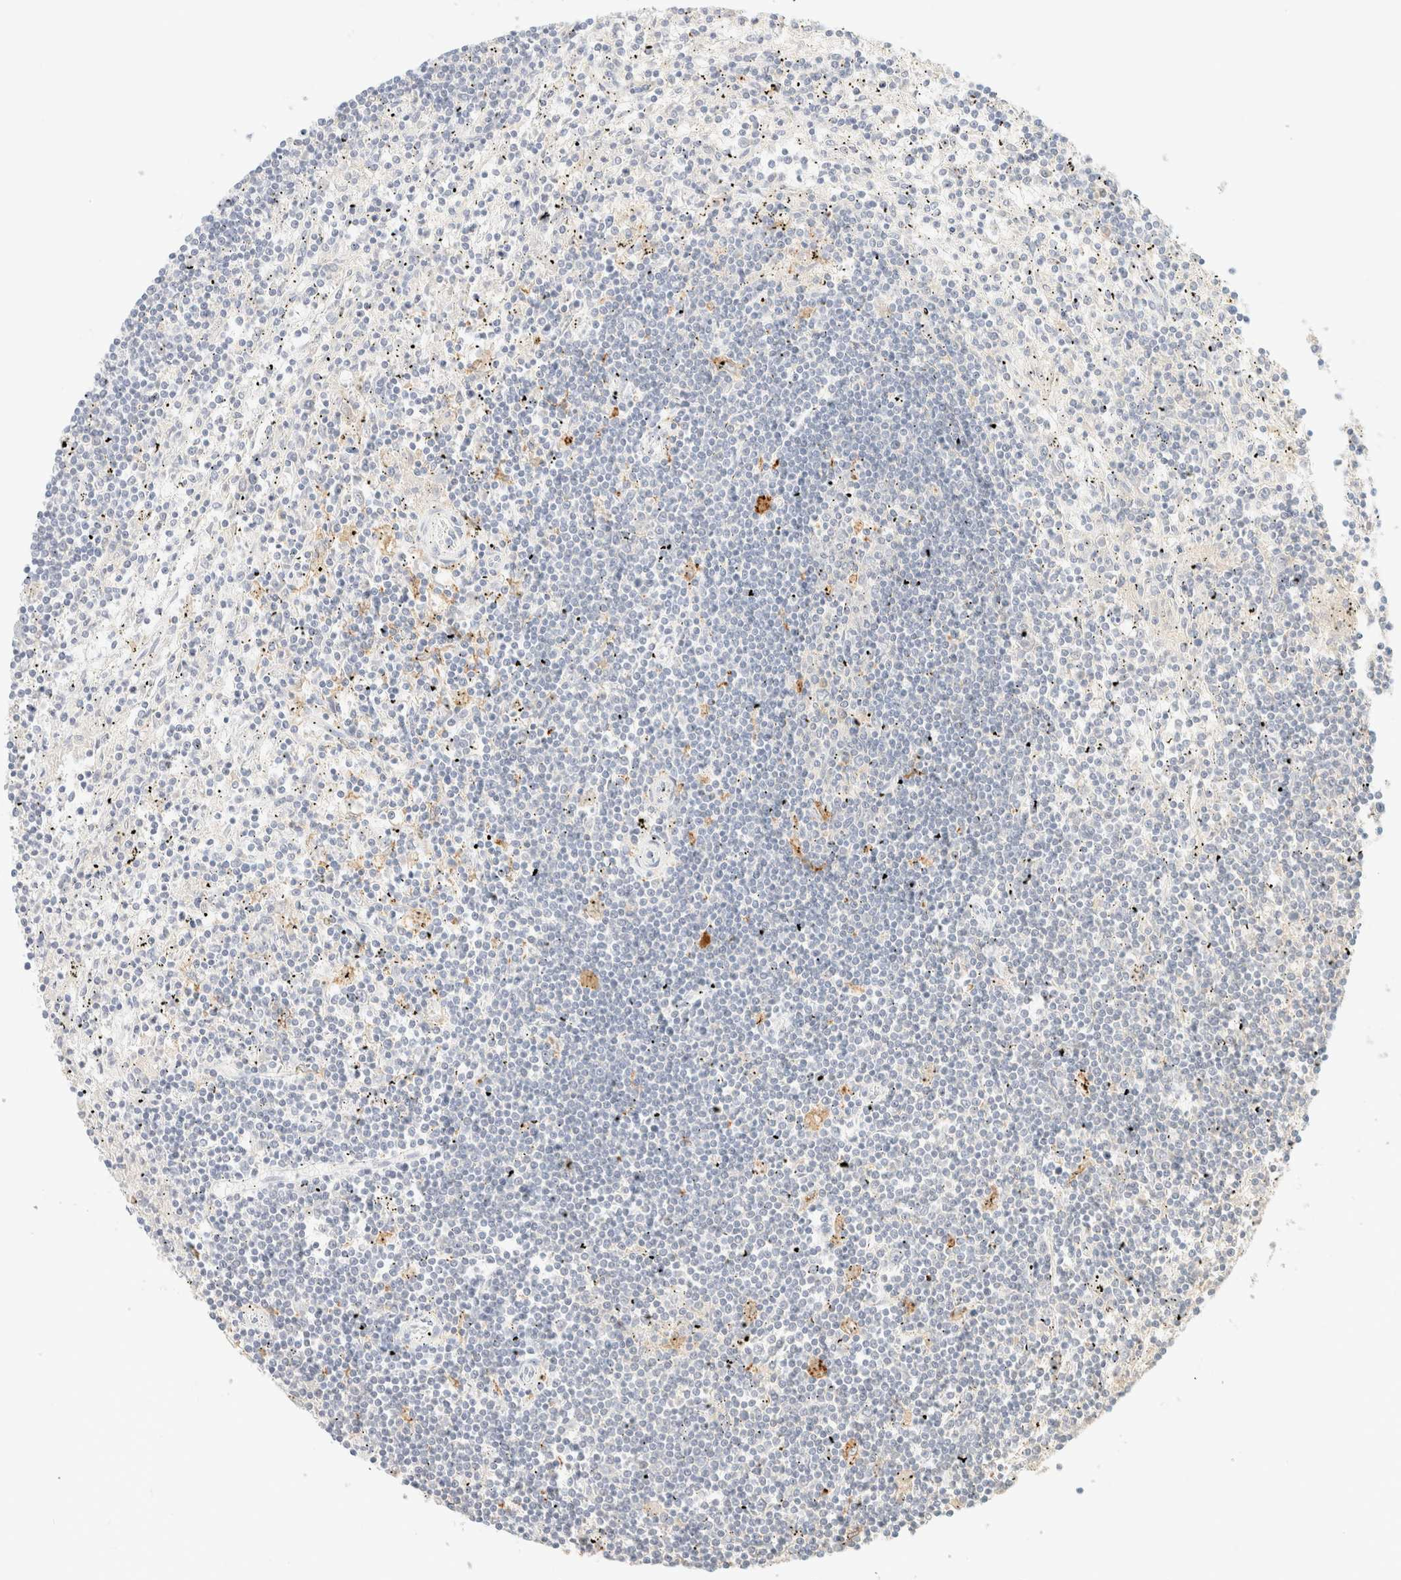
{"staining": {"intensity": "negative", "quantity": "none", "location": "none"}, "tissue": "lymphoma", "cell_type": "Tumor cells", "image_type": "cancer", "snomed": [{"axis": "morphology", "description": "Malignant lymphoma, non-Hodgkin's type, Low grade"}, {"axis": "topography", "description": "Spleen"}], "caption": "Human lymphoma stained for a protein using IHC reveals no expression in tumor cells.", "gene": "TIMD4", "patient": {"sex": "male", "age": 76}}